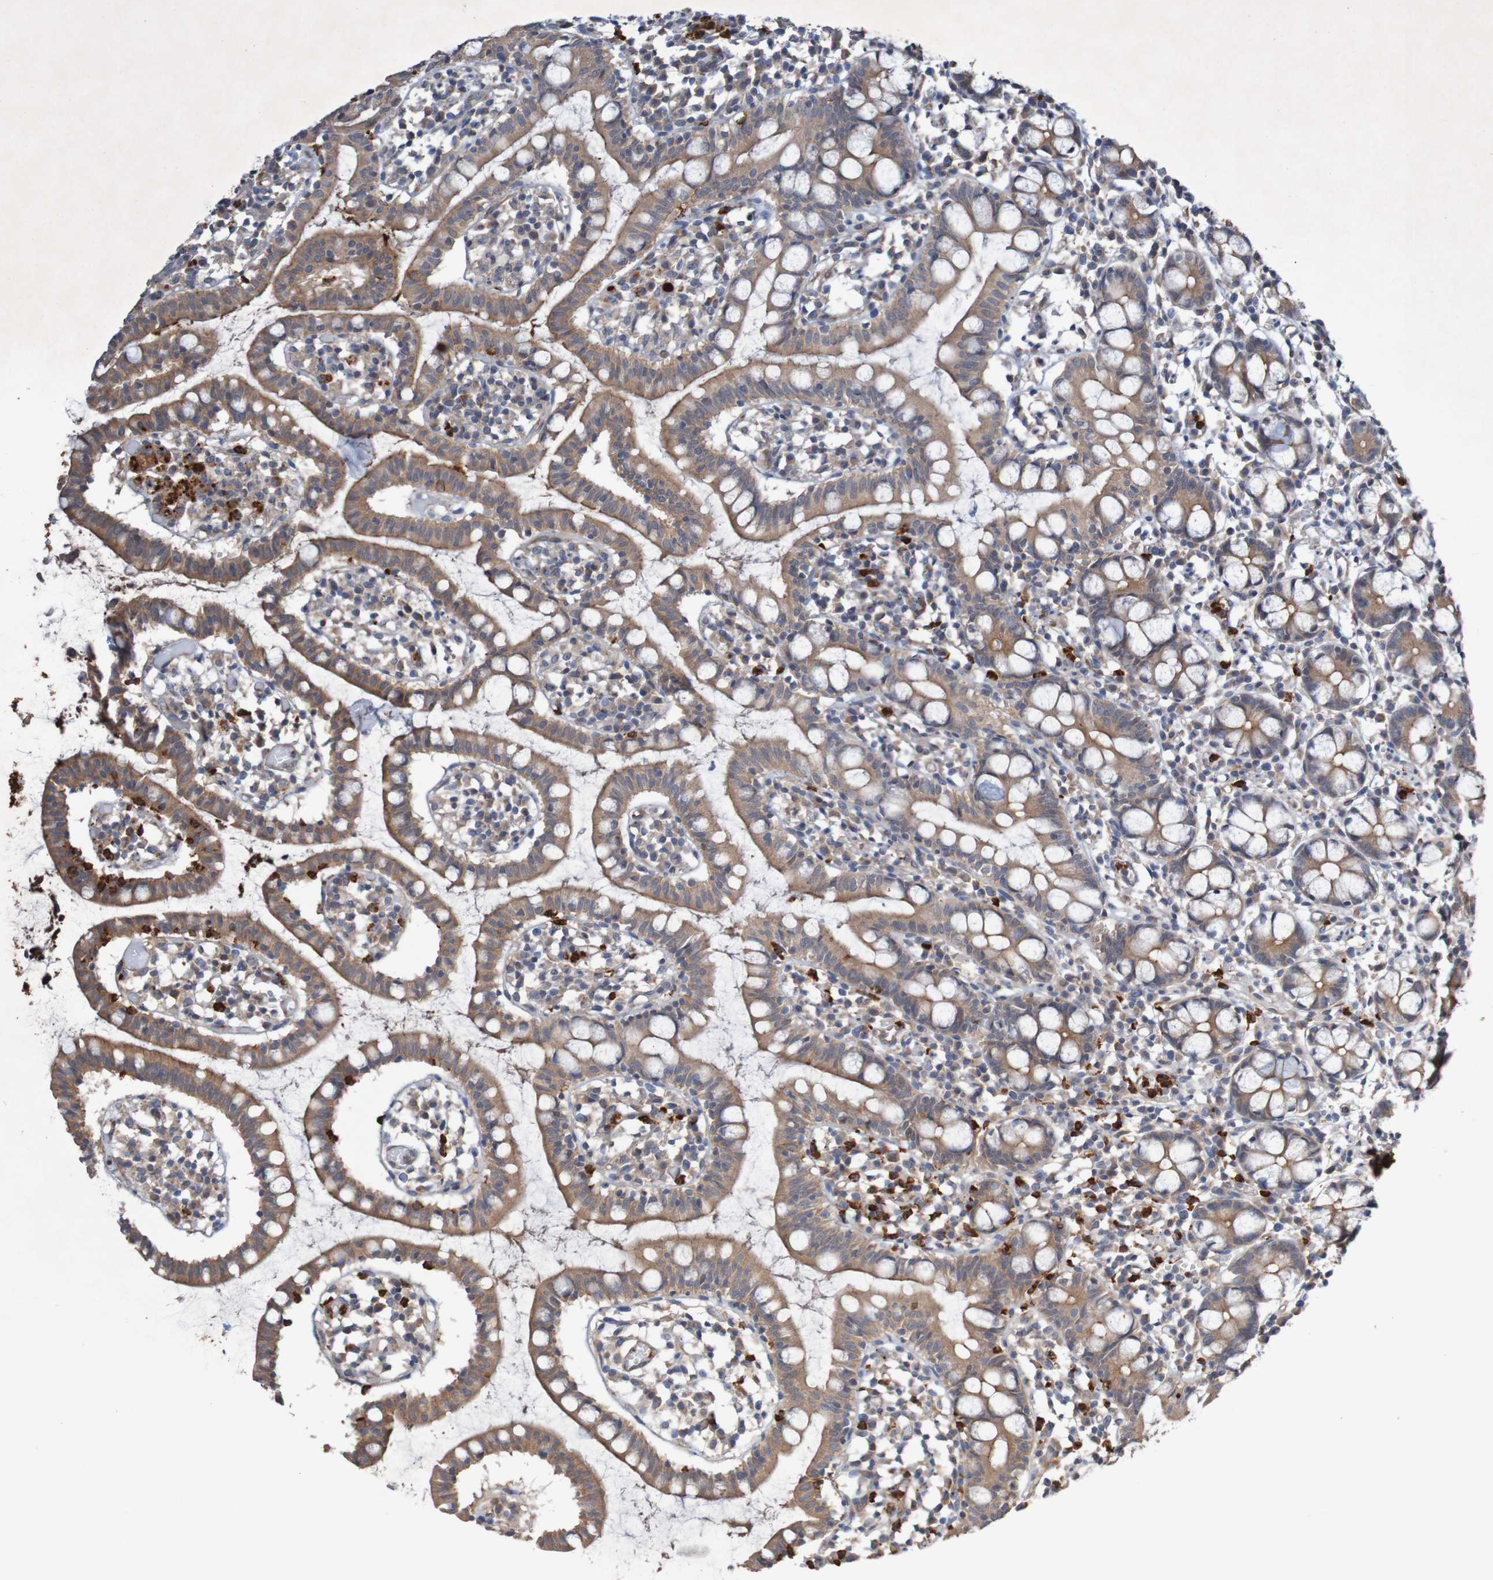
{"staining": {"intensity": "moderate", "quantity": ">75%", "location": "cytoplasmic/membranous"}, "tissue": "small intestine", "cell_type": "Glandular cells", "image_type": "normal", "snomed": [{"axis": "morphology", "description": "Normal tissue, NOS"}, {"axis": "morphology", "description": "Cystadenocarcinoma, serous, Metastatic site"}, {"axis": "topography", "description": "Small intestine"}], "caption": "Immunohistochemical staining of unremarkable small intestine exhibits medium levels of moderate cytoplasmic/membranous positivity in about >75% of glandular cells.", "gene": "ST8SIA6", "patient": {"sex": "female", "age": 61}}